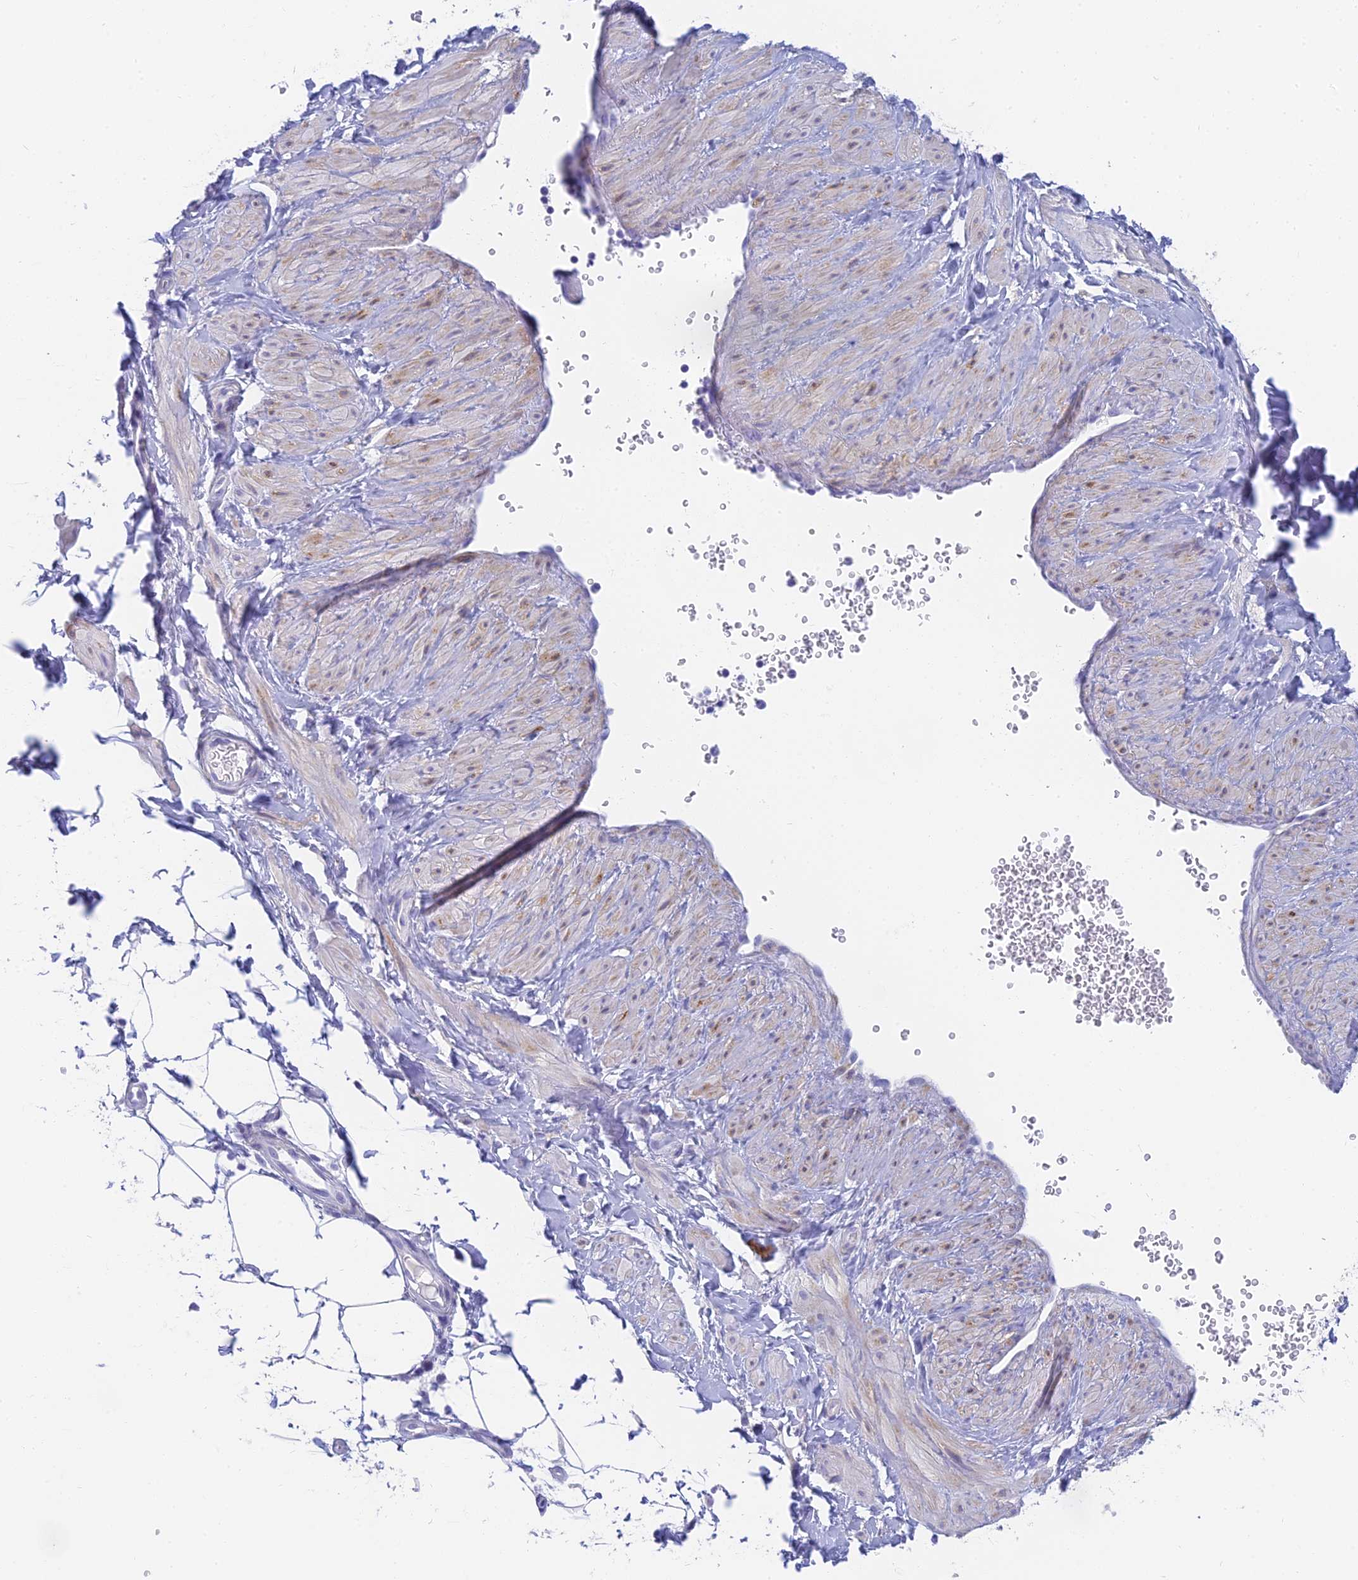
{"staining": {"intensity": "negative", "quantity": "none", "location": "none"}, "tissue": "adipose tissue", "cell_type": "Adipocytes", "image_type": "normal", "snomed": [{"axis": "morphology", "description": "Normal tissue, NOS"}, {"axis": "topography", "description": "Soft tissue"}, {"axis": "topography", "description": "Adipose tissue"}, {"axis": "topography", "description": "Vascular tissue"}, {"axis": "topography", "description": "Peripheral nerve tissue"}], "caption": "This micrograph is of unremarkable adipose tissue stained with IHC to label a protein in brown with the nuclei are counter-stained blue. There is no staining in adipocytes. (Immunohistochemistry (ihc), brightfield microscopy, high magnification).", "gene": "SLC36A2", "patient": {"sex": "male", "age": 74}}